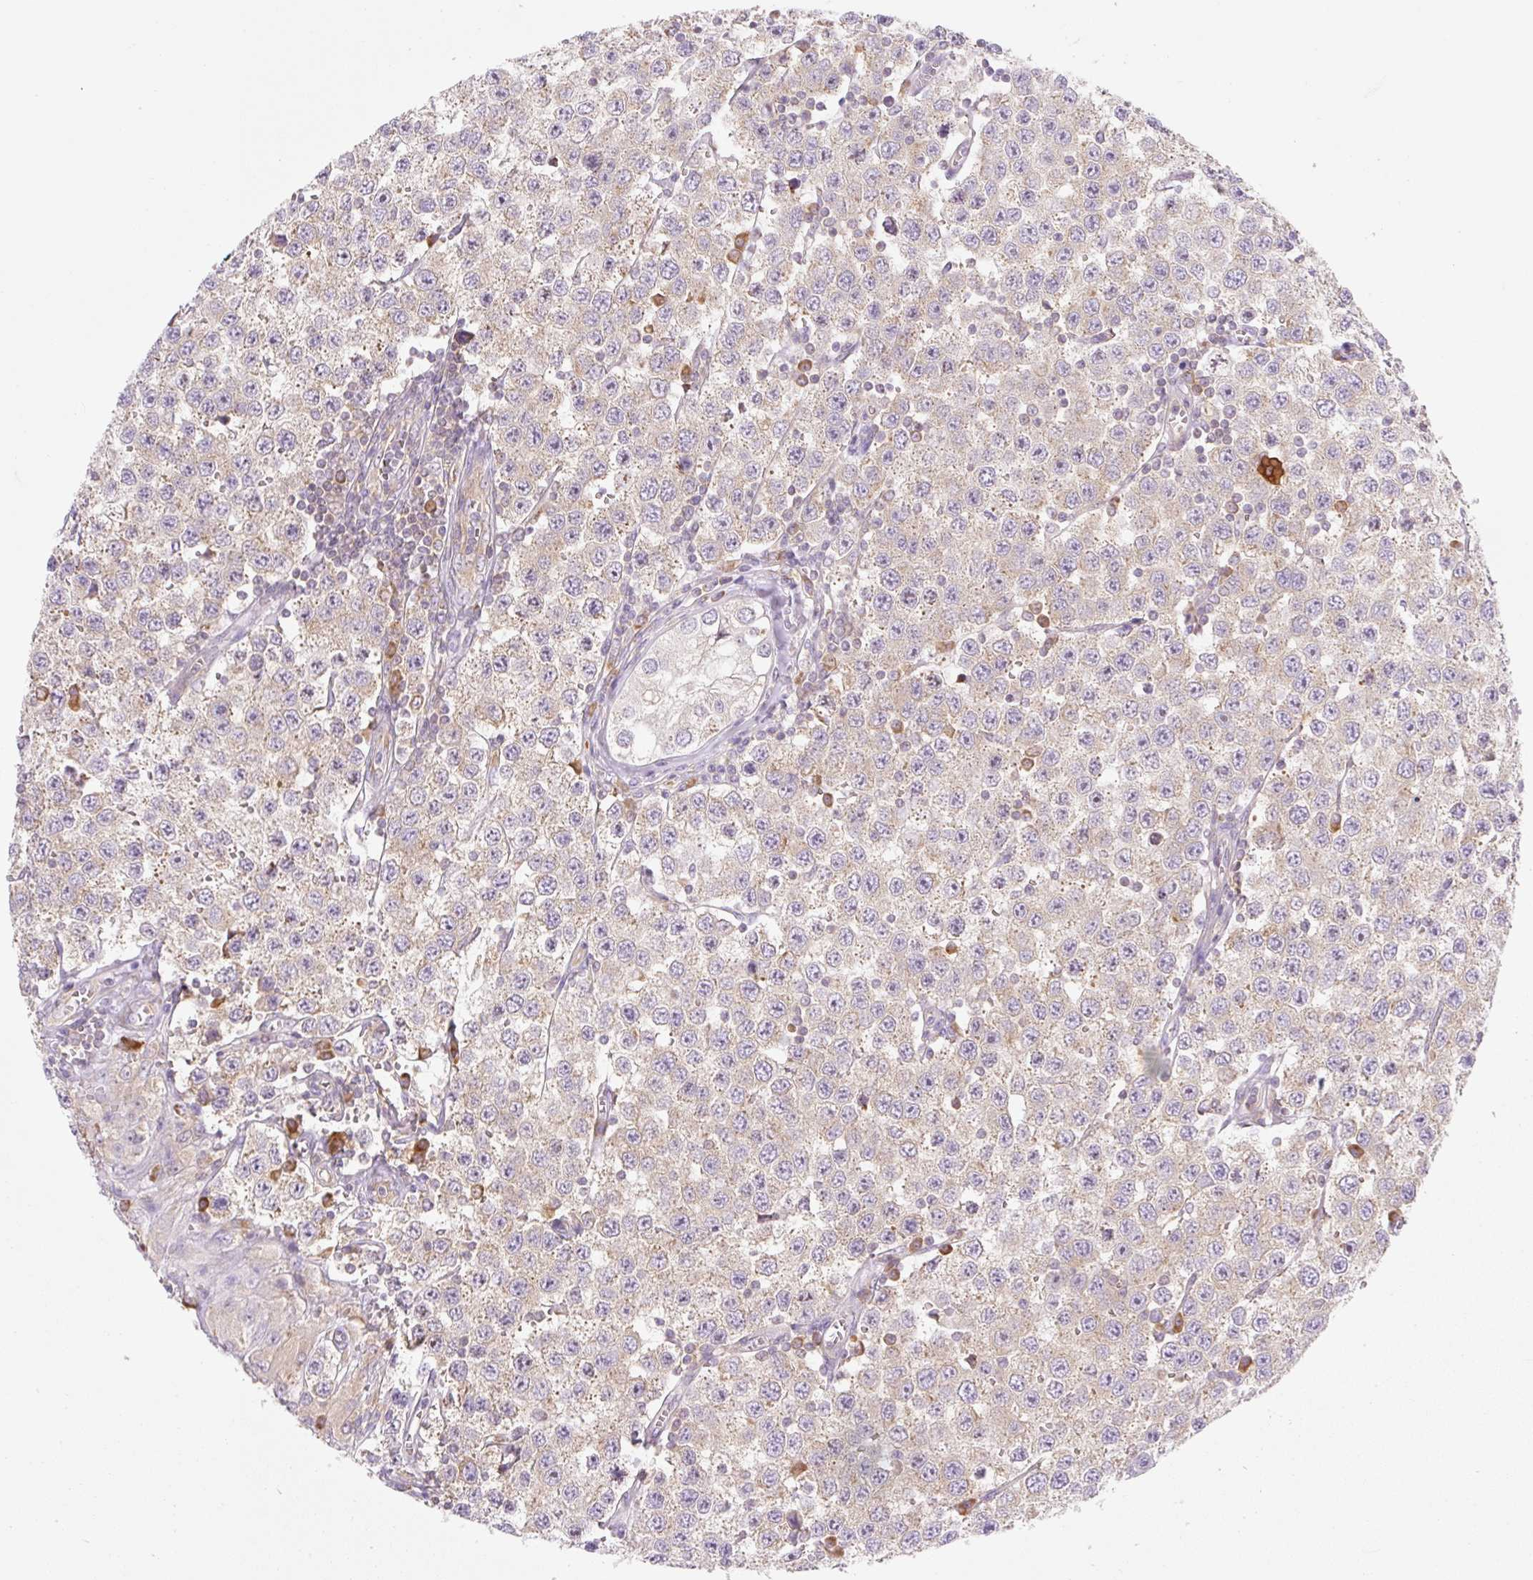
{"staining": {"intensity": "weak", "quantity": "25%-75%", "location": "cytoplasmic/membranous"}, "tissue": "testis cancer", "cell_type": "Tumor cells", "image_type": "cancer", "snomed": [{"axis": "morphology", "description": "Seminoma, NOS"}, {"axis": "topography", "description": "Testis"}], "caption": "A brown stain labels weak cytoplasmic/membranous staining of a protein in testis seminoma tumor cells. (brown staining indicates protein expression, while blue staining denotes nuclei).", "gene": "RPL18A", "patient": {"sex": "male", "age": 34}}